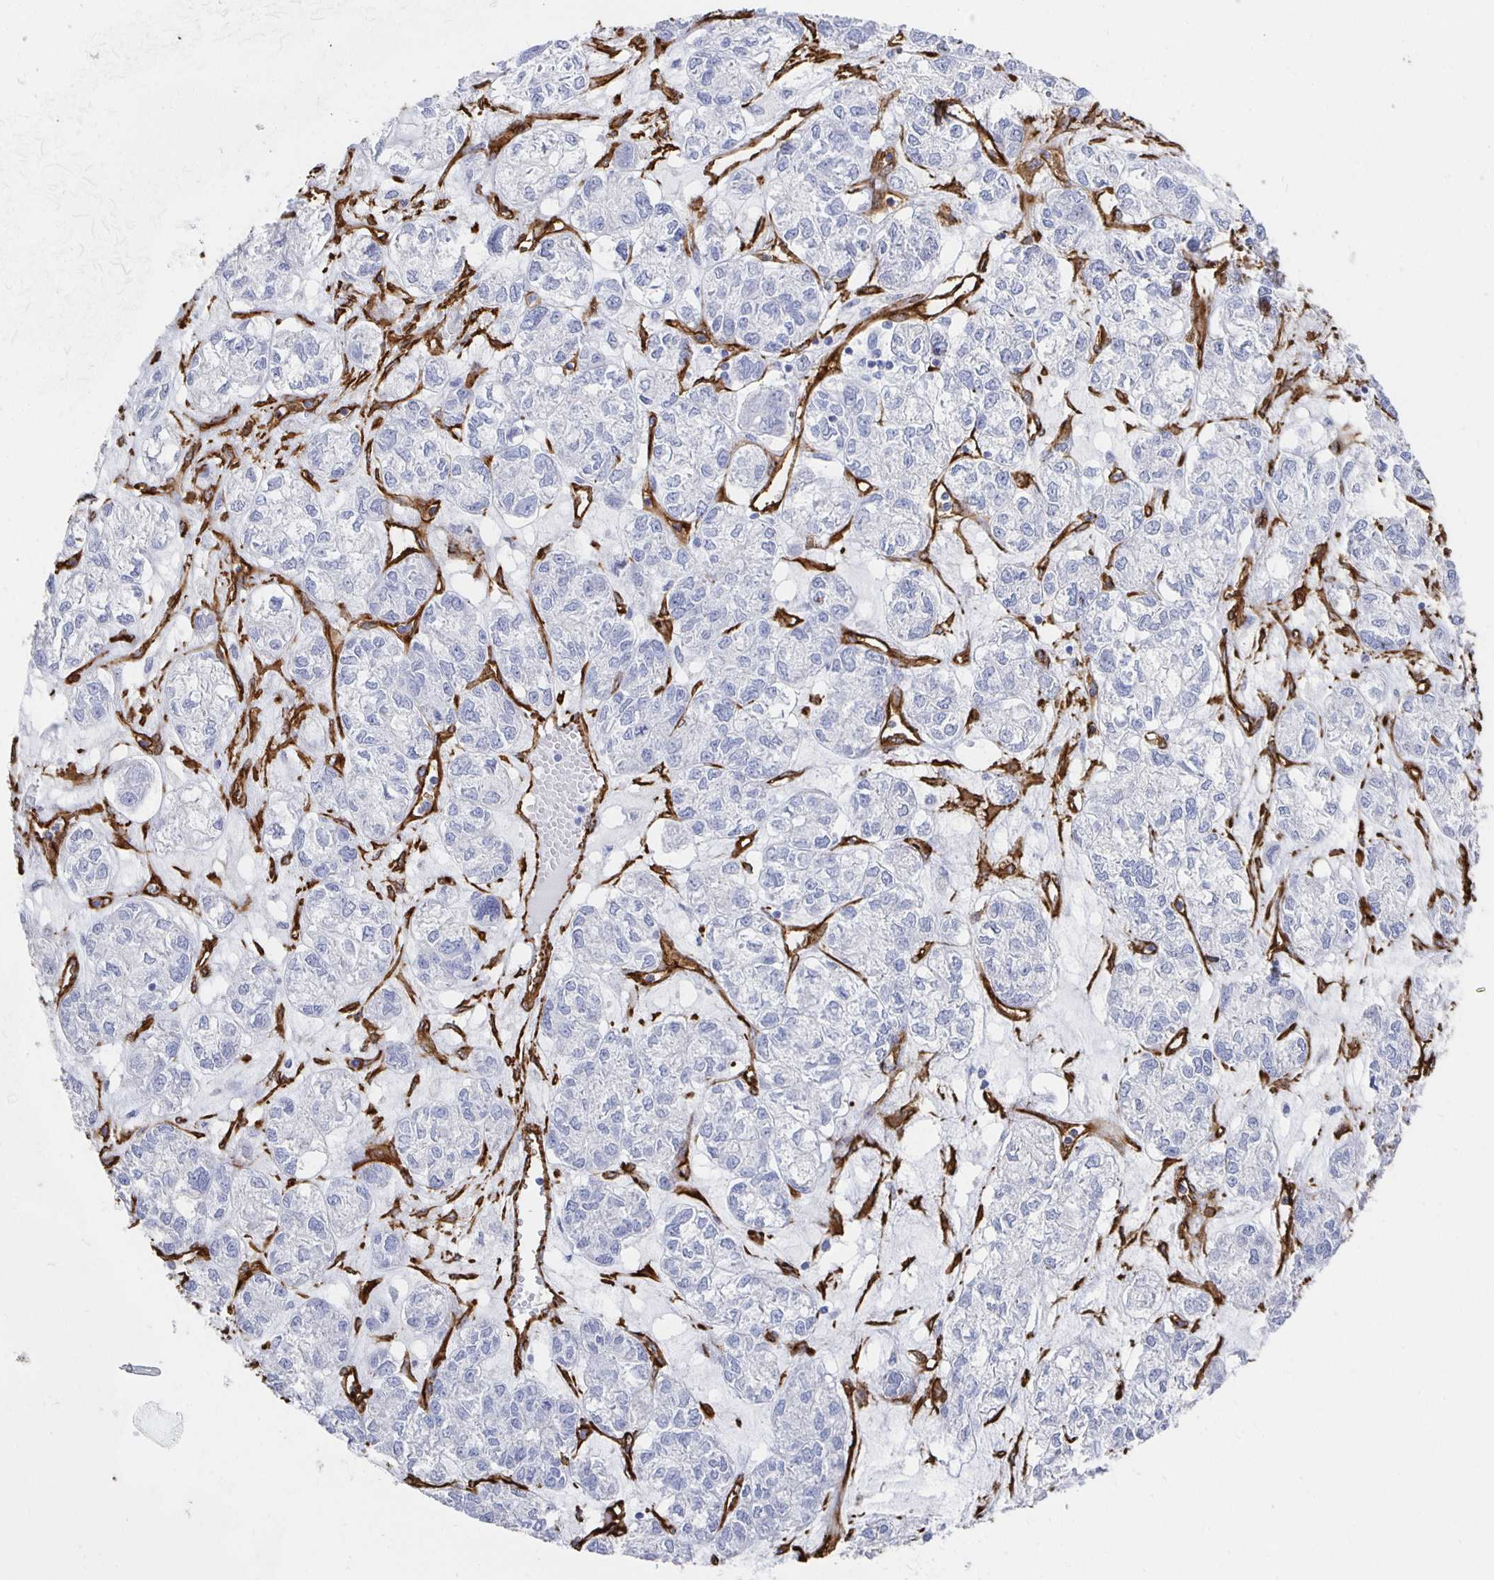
{"staining": {"intensity": "negative", "quantity": "none", "location": "none"}, "tissue": "ovarian cancer", "cell_type": "Tumor cells", "image_type": "cancer", "snomed": [{"axis": "morphology", "description": "Carcinoma, endometroid"}, {"axis": "topography", "description": "Ovary"}], "caption": "This is a micrograph of immunohistochemistry staining of ovarian endometroid carcinoma, which shows no positivity in tumor cells.", "gene": "VIPR2", "patient": {"sex": "female", "age": 64}}